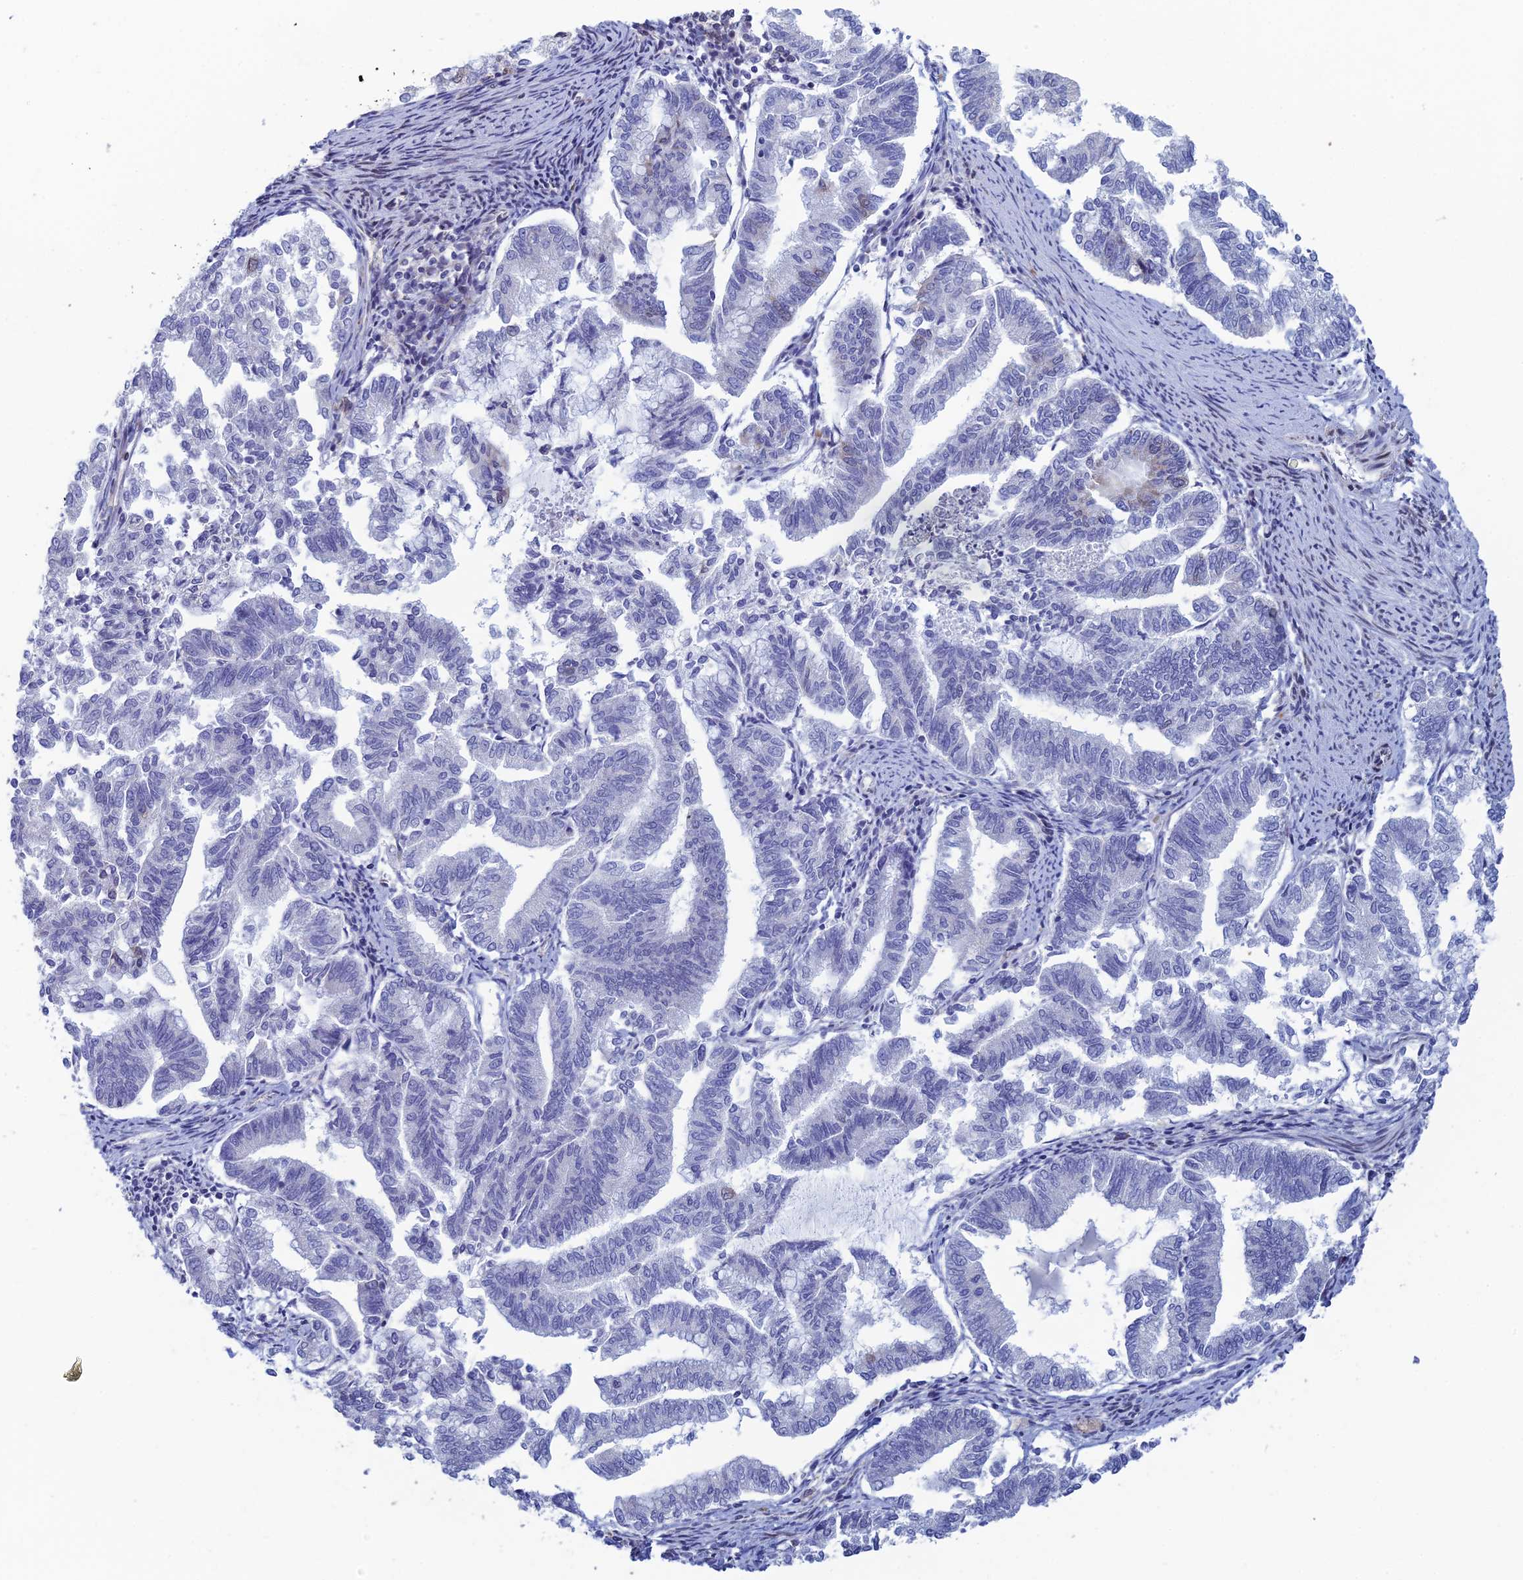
{"staining": {"intensity": "negative", "quantity": "none", "location": "none"}, "tissue": "endometrial cancer", "cell_type": "Tumor cells", "image_type": "cancer", "snomed": [{"axis": "morphology", "description": "Adenocarcinoma, NOS"}, {"axis": "topography", "description": "Endometrium"}], "caption": "Tumor cells are negative for brown protein staining in endometrial cancer. (DAB (3,3'-diaminobenzidine) immunohistochemistry (IHC) visualized using brightfield microscopy, high magnification).", "gene": "SRA1", "patient": {"sex": "female", "age": 79}}